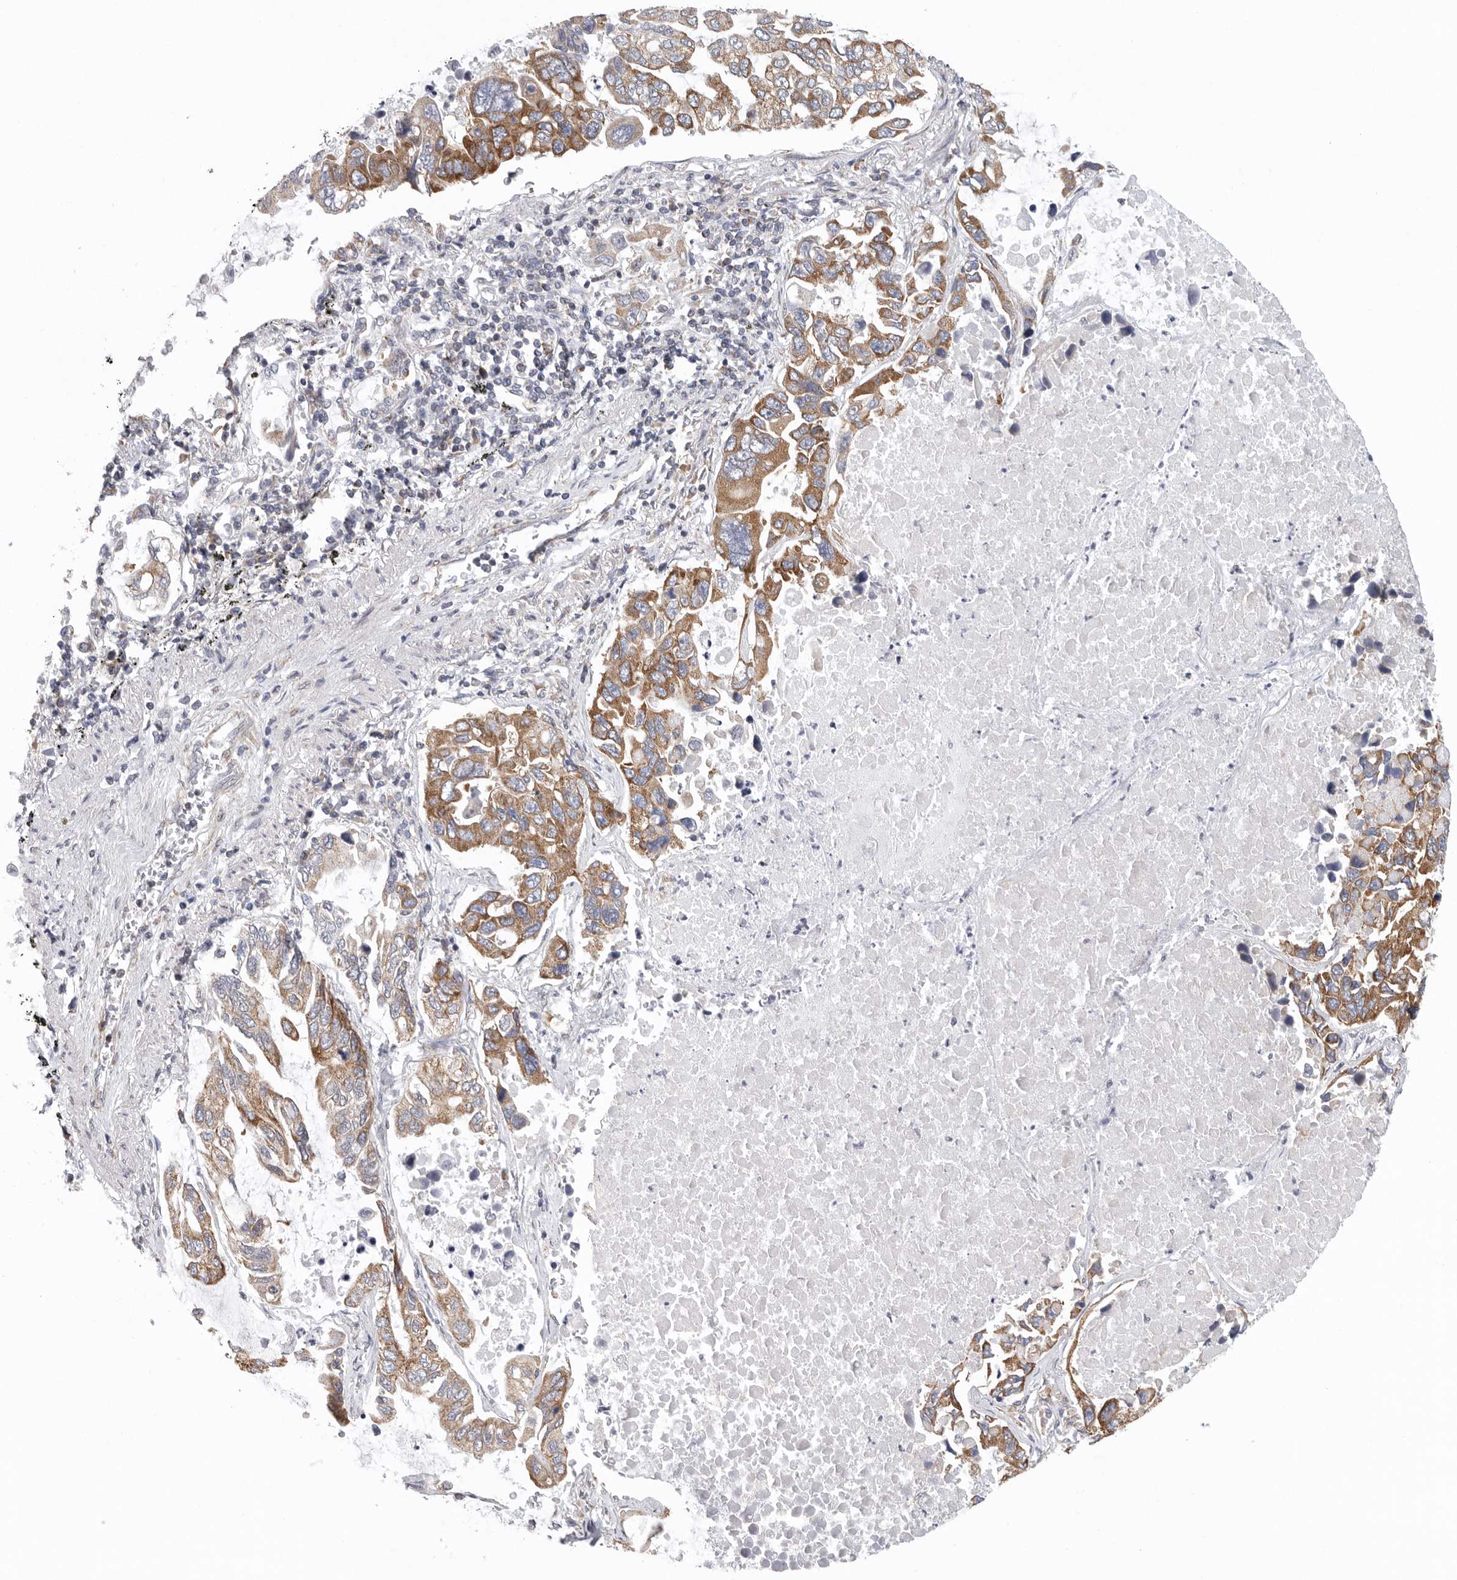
{"staining": {"intensity": "moderate", "quantity": ">75%", "location": "cytoplasmic/membranous"}, "tissue": "lung cancer", "cell_type": "Tumor cells", "image_type": "cancer", "snomed": [{"axis": "morphology", "description": "Adenocarcinoma, NOS"}, {"axis": "topography", "description": "Lung"}], "caption": "Tumor cells show moderate cytoplasmic/membranous staining in approximately >75% of cells in lung cancer.", "gene": "FKBP8", "patient": {"sex": "male", "age": 64}}